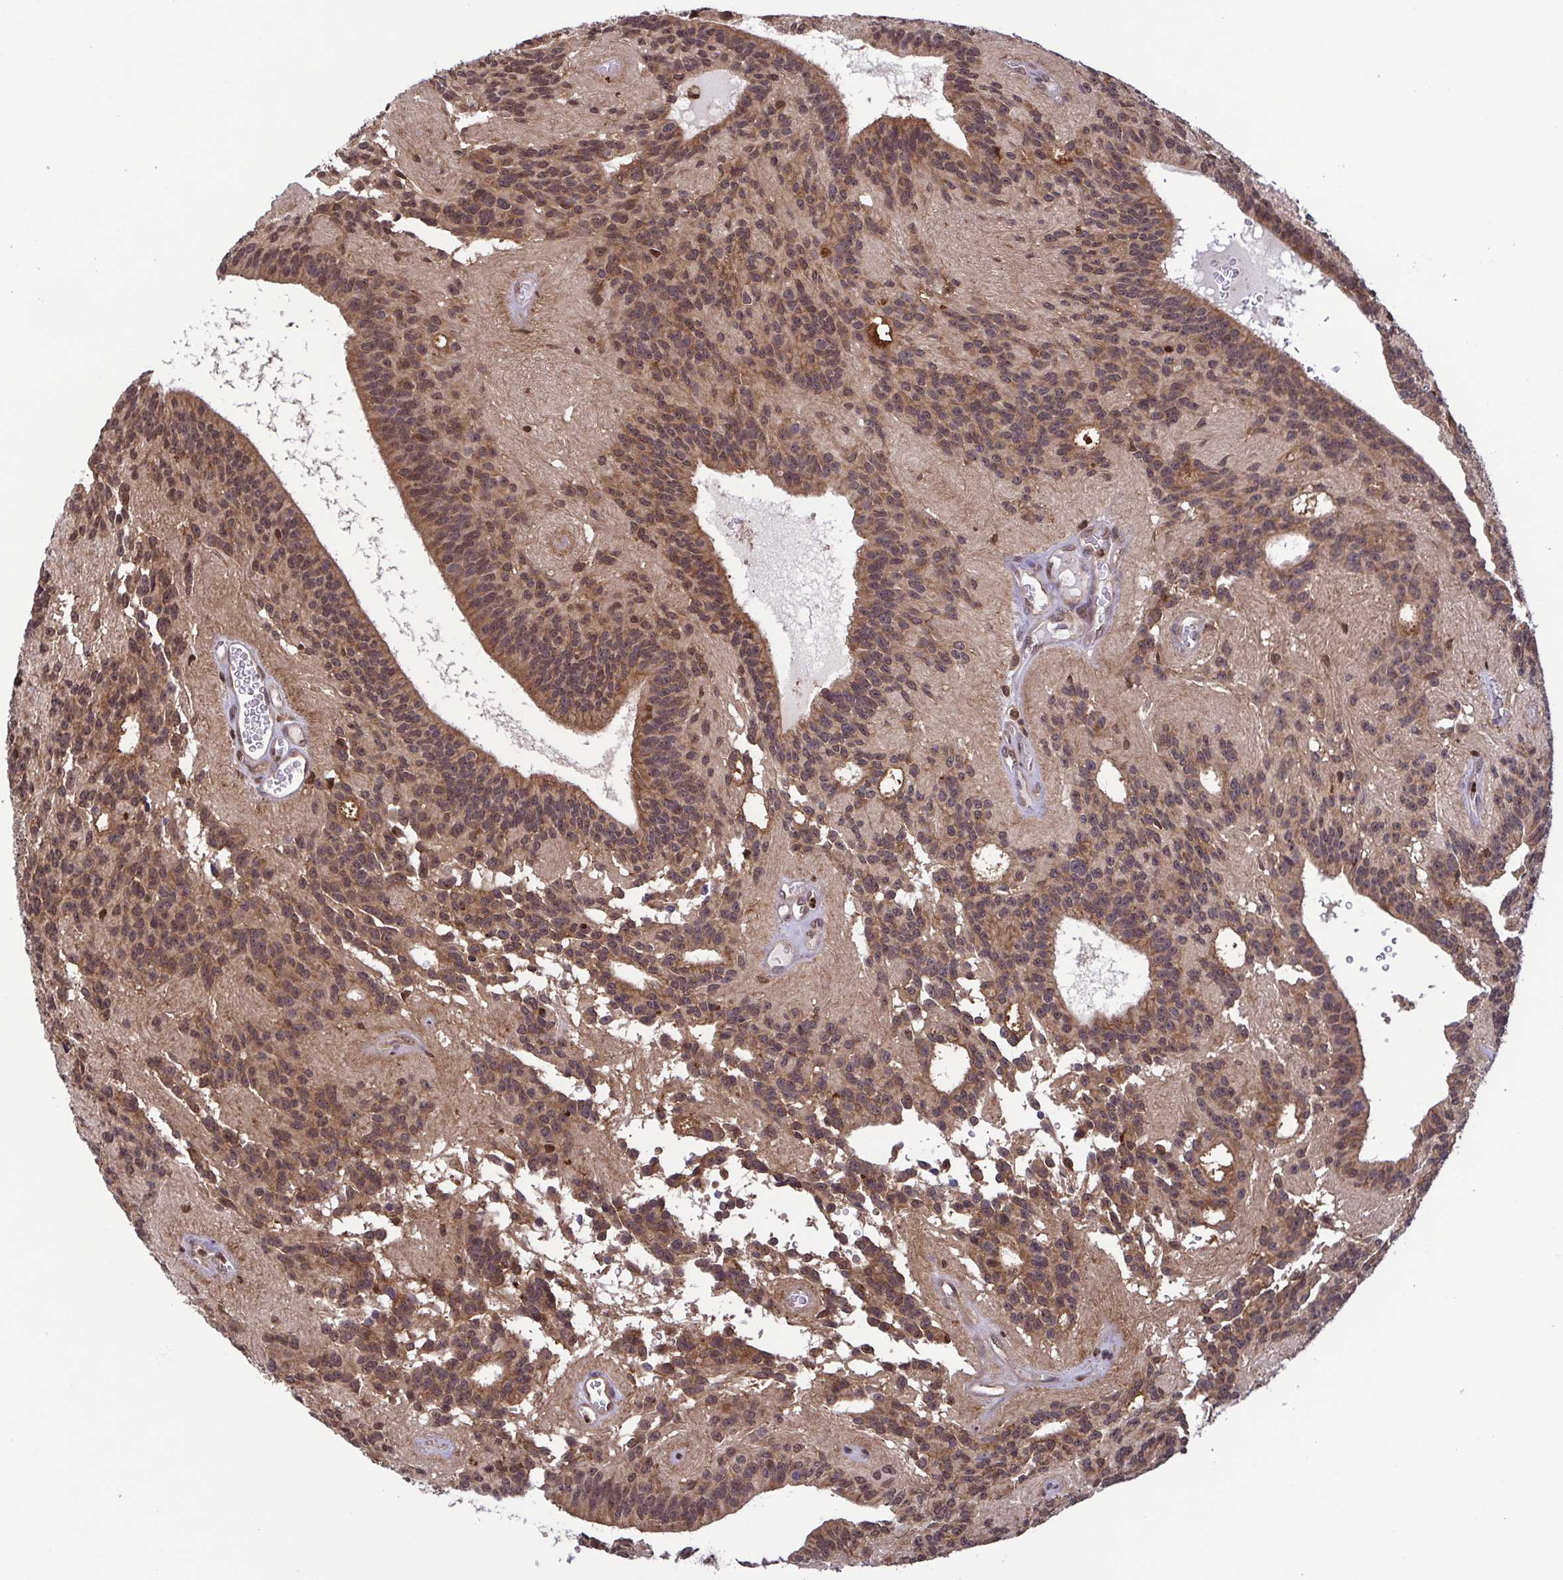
{"staining": {"intensity": "moderate", "quantity": ">75%", "location": "cytoplasmic/membranous,nuclear"}, "tissue": "glioma", "cell_type": "Tumor cells", "image_type": "cancer", "snomed": [{"axis": "morphology", "description": "Glioma, malignant, Low grade"}, {"axis": "topography", "description": "Brain"}], "caption": "Protein staining of glioma tissue demonstrates moderate cytoplasmic/membranous and nuclear staining in approximately >75% of tumor cells.", "gene": "CHMP1B", "patient": {"sex": "male", "age": 31}}